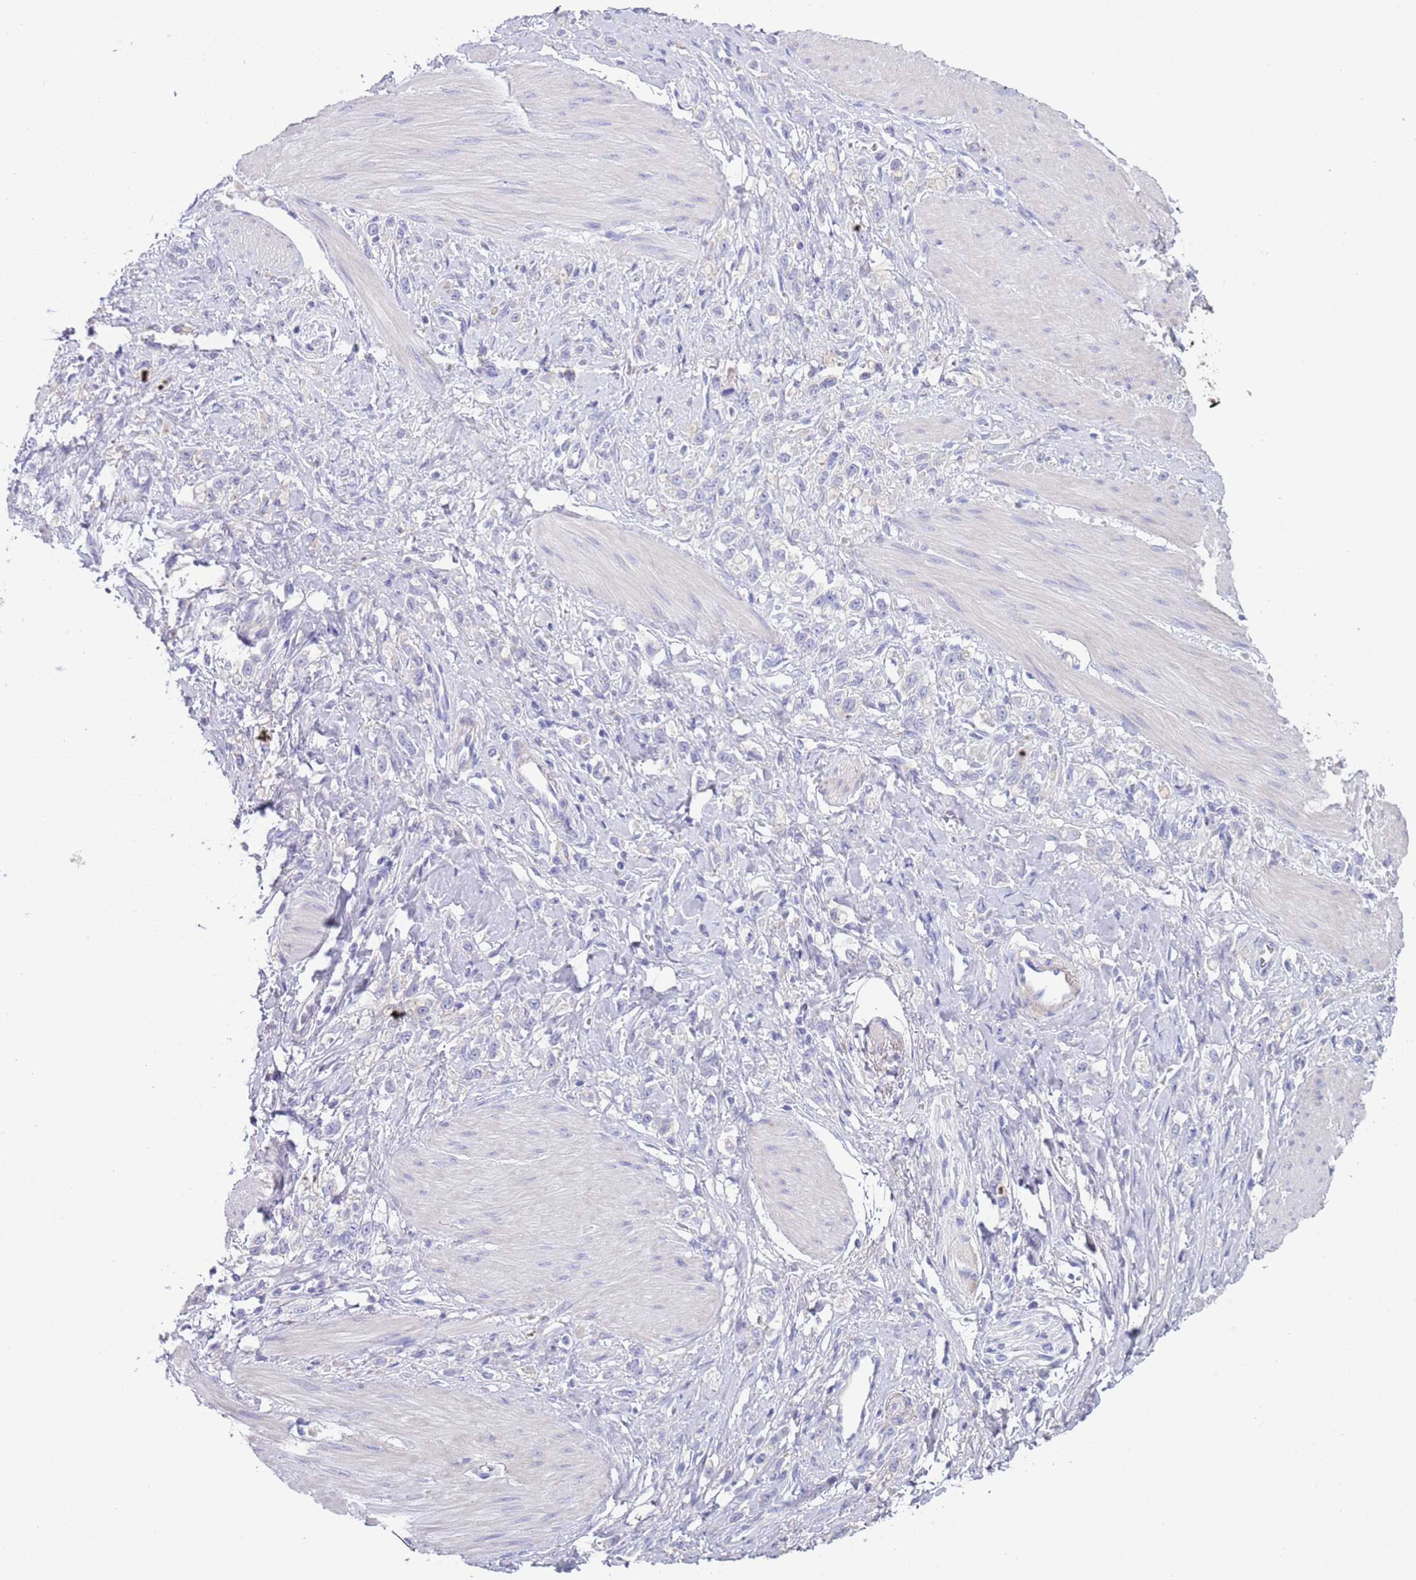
{"staining": {"intensity": "negative", "quantity": "none", "location": "none"}, "tissue": "stomach cancer", "cell_type": "Tumor cells", "image_type": "cancer", "snomed": [{"axis": "morphology", "description": "Adenocarcinoma, NOS"}, {"axis": "topography", "description": "Stomach"}], "caption": "DAB immunohistochemical staining of human adenocarcinoma (stomach) demonstrates no significant expression in tumor cells.", "gene": "ABHD17C", "patient": {"sex": "female", "age": 65}}